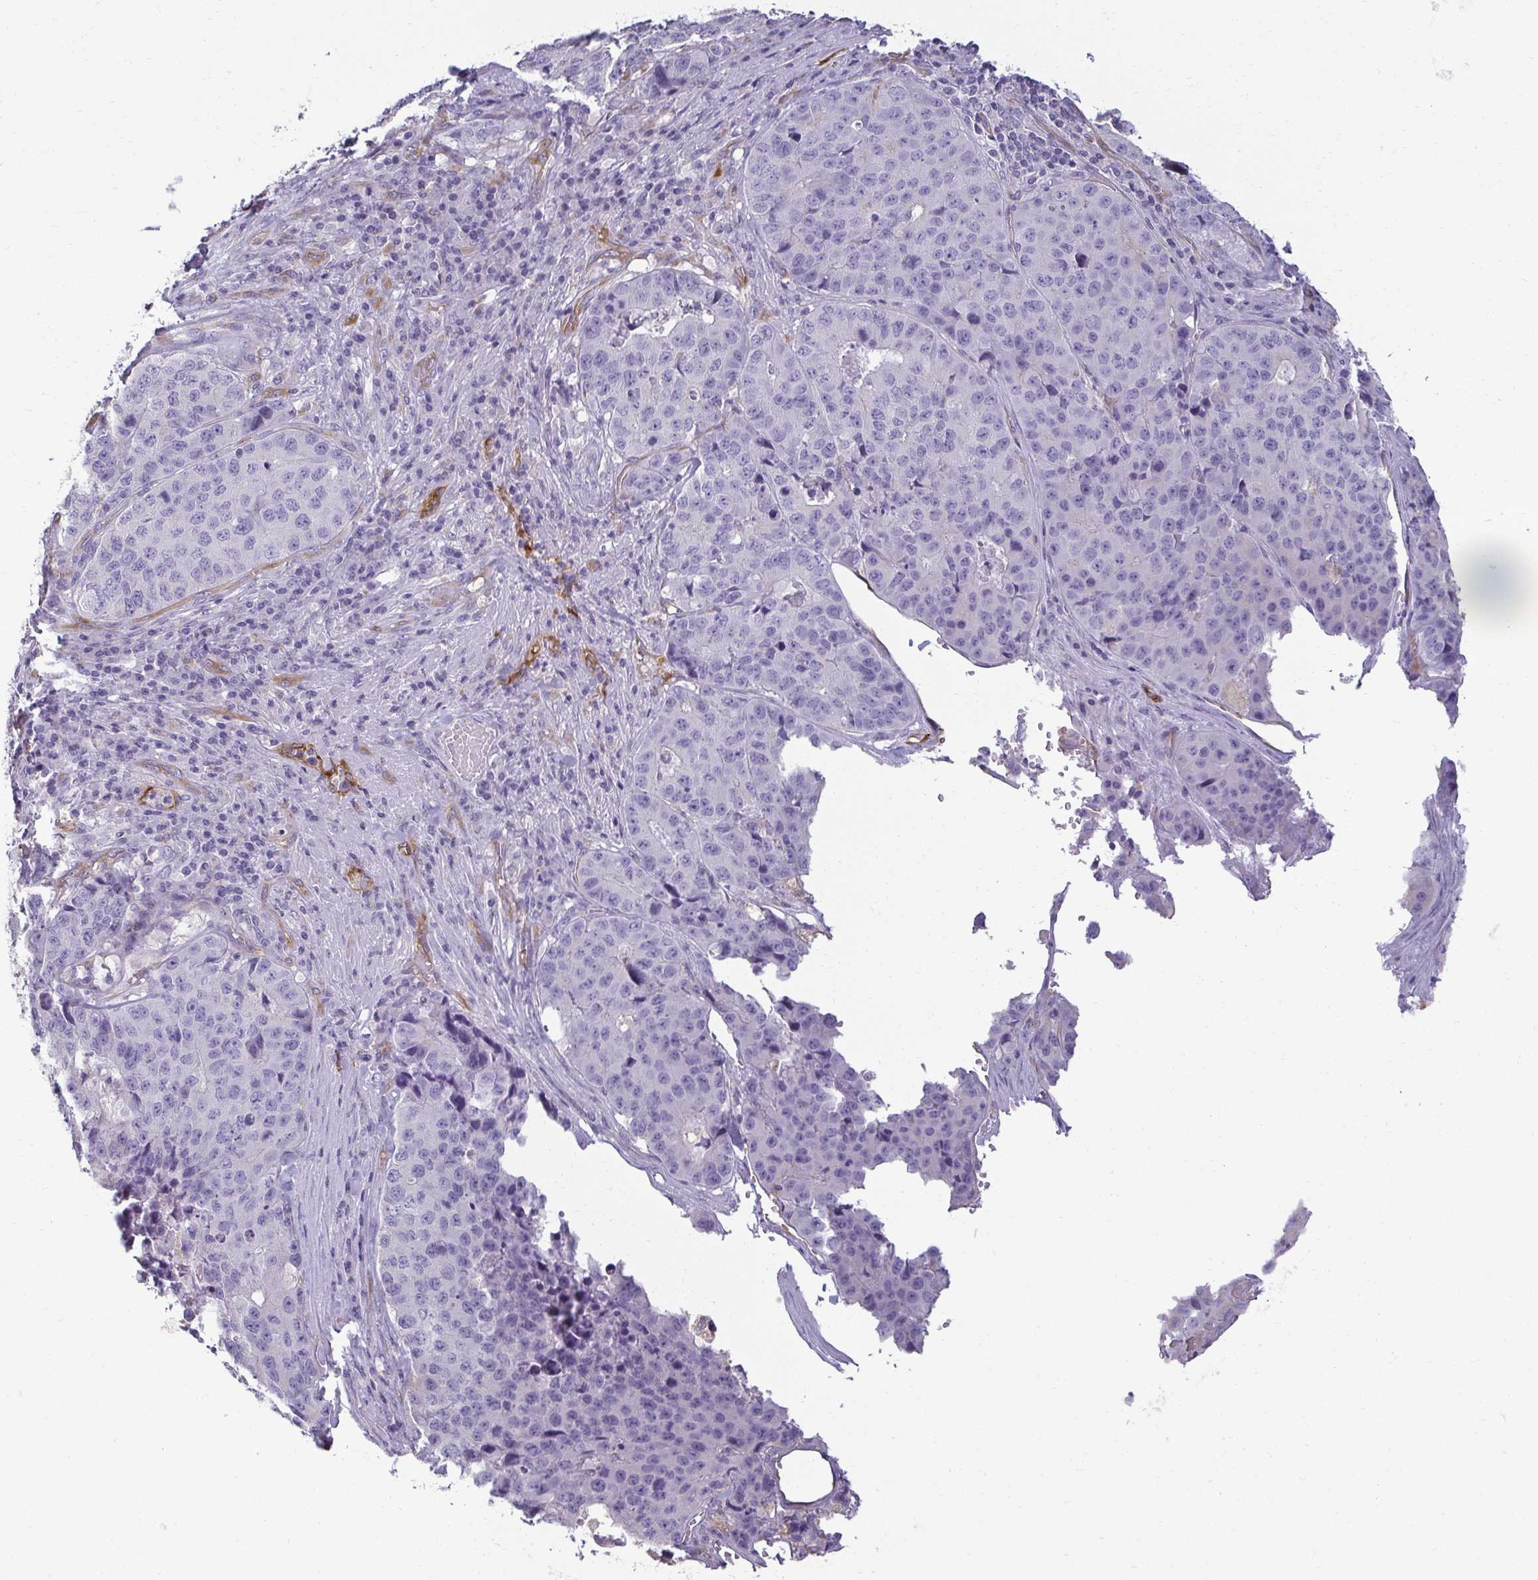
{"staining": {"intensity": "negative", "quantity": "none", "location": "none"}, "tissue": "stomach cancer", "cell_type": "Tumor cells", "image_type": "cancer", "snomed": [{"axis": "morphology", "description": "Adenocarcinoma, NOS"}, {"axis": "topography", "description": "Stomach"}], "caption": "This is an immunohistochemistry (IHC) histopathology image of human stomach adenocarcinoma. There is no positivity in tumor cells.", "gene": "PDE2A", "patient": {"sex": "male", "age": 71}}